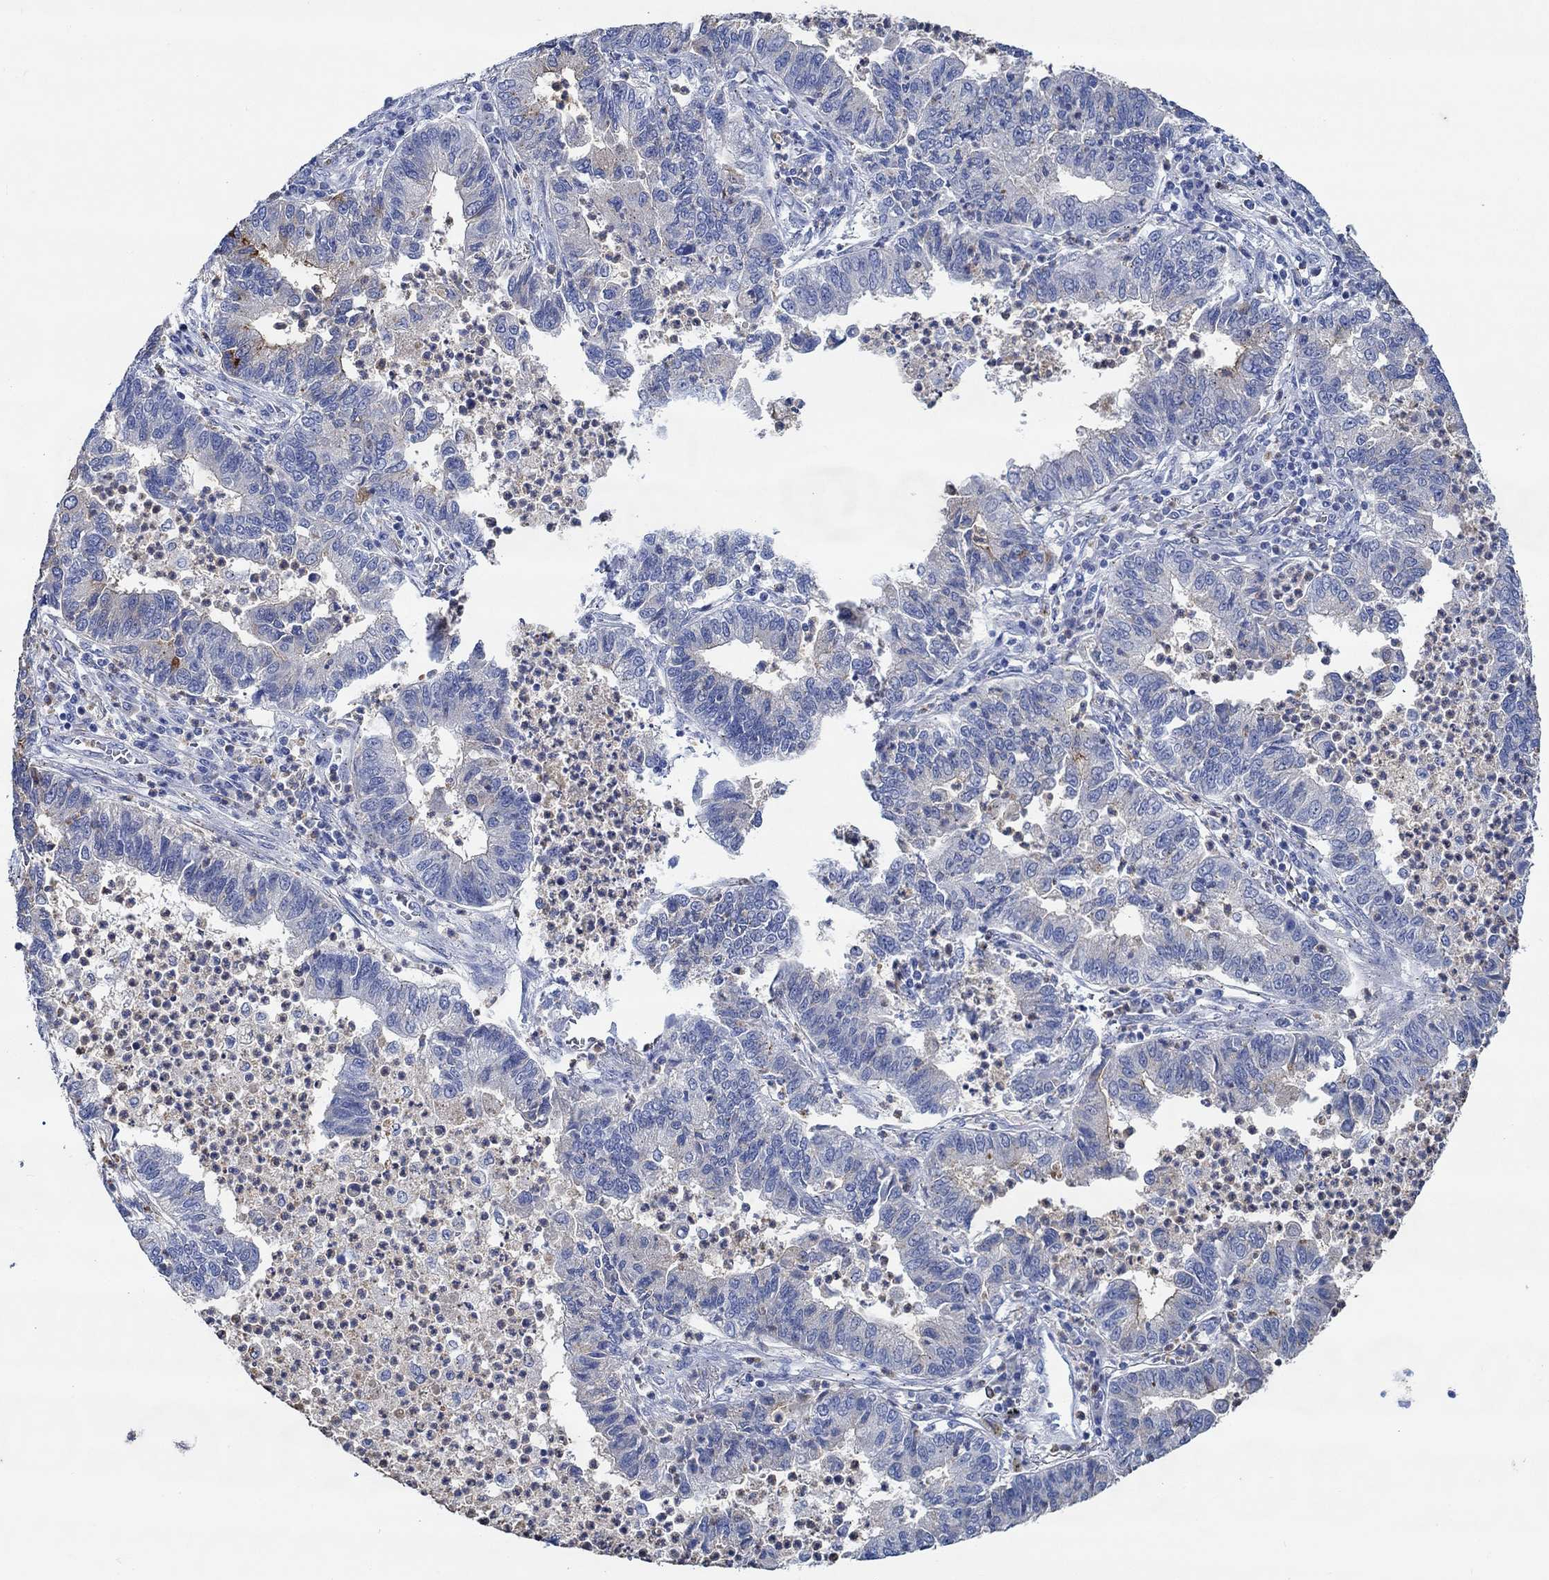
{"staining": {"intensity": "strong", "quantity": "25%-75%", "location": "cytoplasmic/membranous"}, "tissue": "lung cancer", "cell_type": "Tumor cells", "image_type": "cancer", "snomed": [{"axis": "morphology", "description": "Adenocarcinoma, NOS"}, {"axis": "topography", "description": "Lung"}], "caption": "This photomicrograph demonstrates IHC staining of human lung cancer, with high strong cytoplasmic/membranous staining in approximately 25%-75% of tumor cells.", "gene": "CPM", "patient": {"sex": "female", "age": 57}}